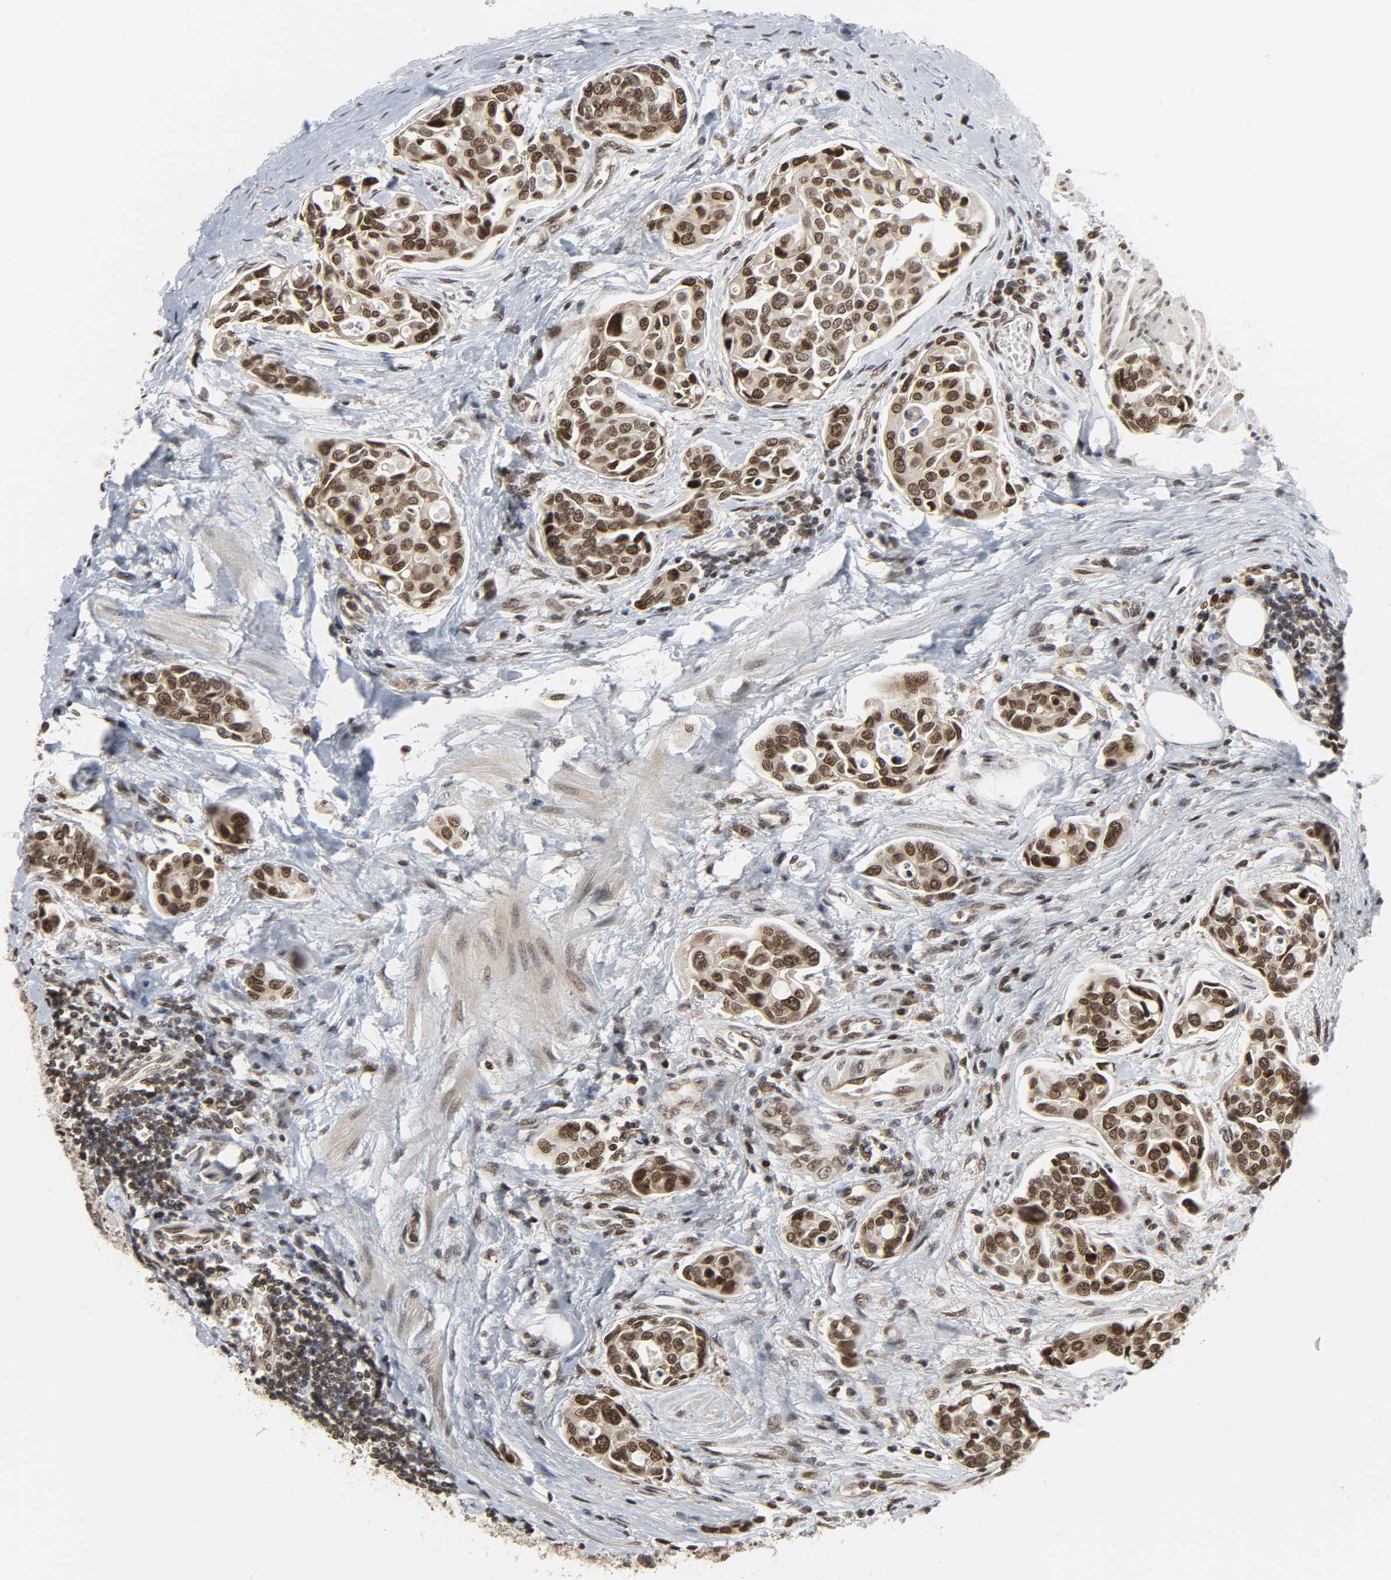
{"staining": {"intensity": "moderate", "quantity": ">75%", "location": "nuclear"}, "tissue": "urothelial cancer", "cell_type": "Tumor cells", "image_type": "cancer", "snomed": [{"axis": "morphology", "description": "Urothelial carcinoma, High grade"}, {"axis": "topography", "description": "Urinary bladder"}], "caption": "Approximately >75% of tumor cells in urothelial carcinoma (high-grade) demonstrate moderate nuclear protein staining as visualized by brown immunohistochemical staining.", "gene": "XRCC1", "patient": {"sex": "male", "age": 78}}